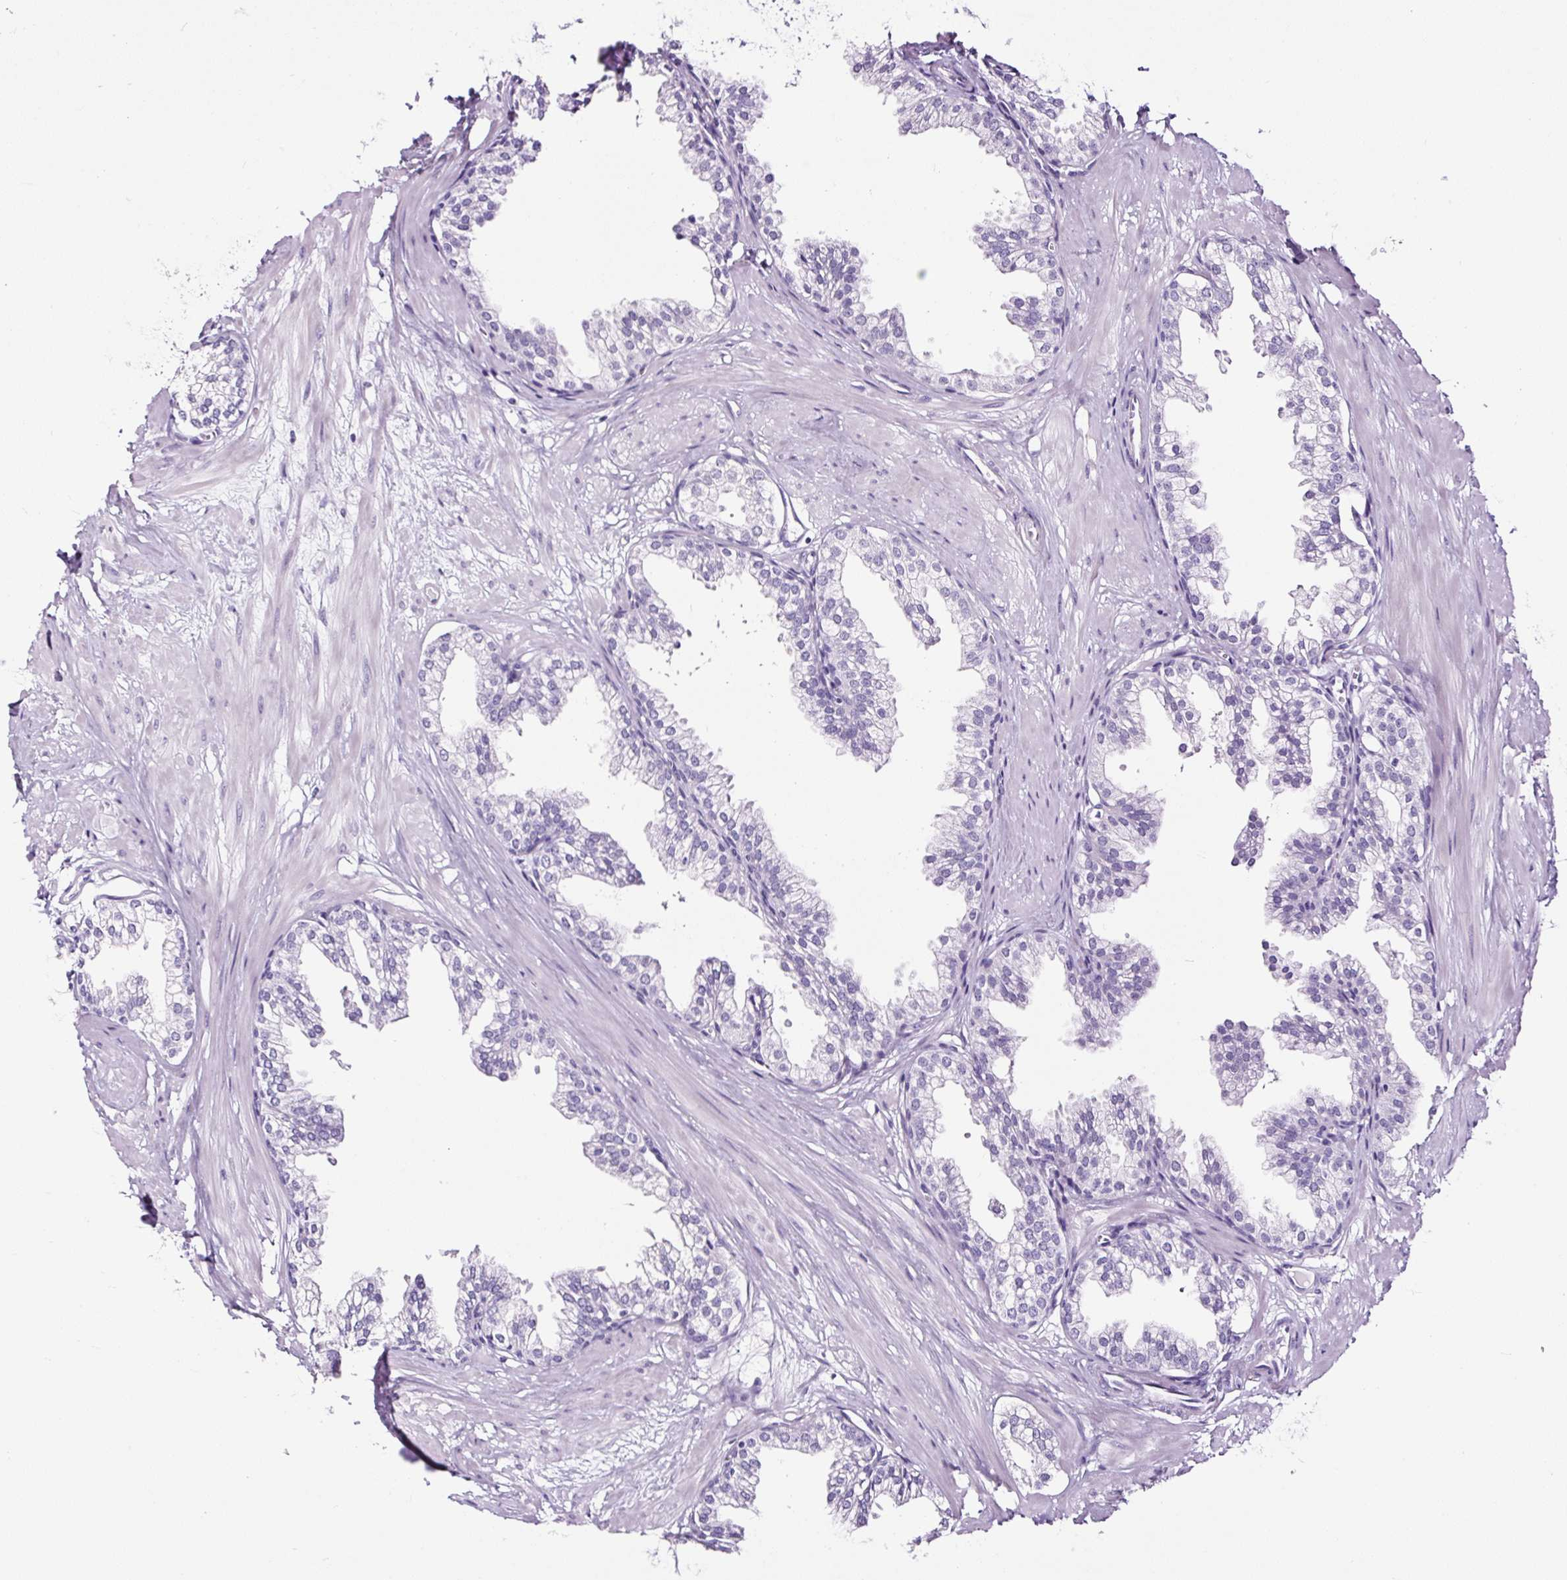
{"staining": {"intensity": "negative", "quantity": "none", "location": "none"}, "tissue": "prostate", "cell_type": "Glandular cells", "image_type": "normal", "snomed": [{"axis": "morphology", "description": "Normal tissue, NOS"}, {"axis": "topography", "description": "Prostate"}, {"axis": "topography", "description": "Peripheral nerve tissue"}], "caption": "The immunohistochemistry (IHC) image has no significant staining in glandular cells of prostate. (Brightfield microscopy of DAB IHC at high magnification).", "gene": "NPHS2", "patient": {"sex": "male", "age": 55}}